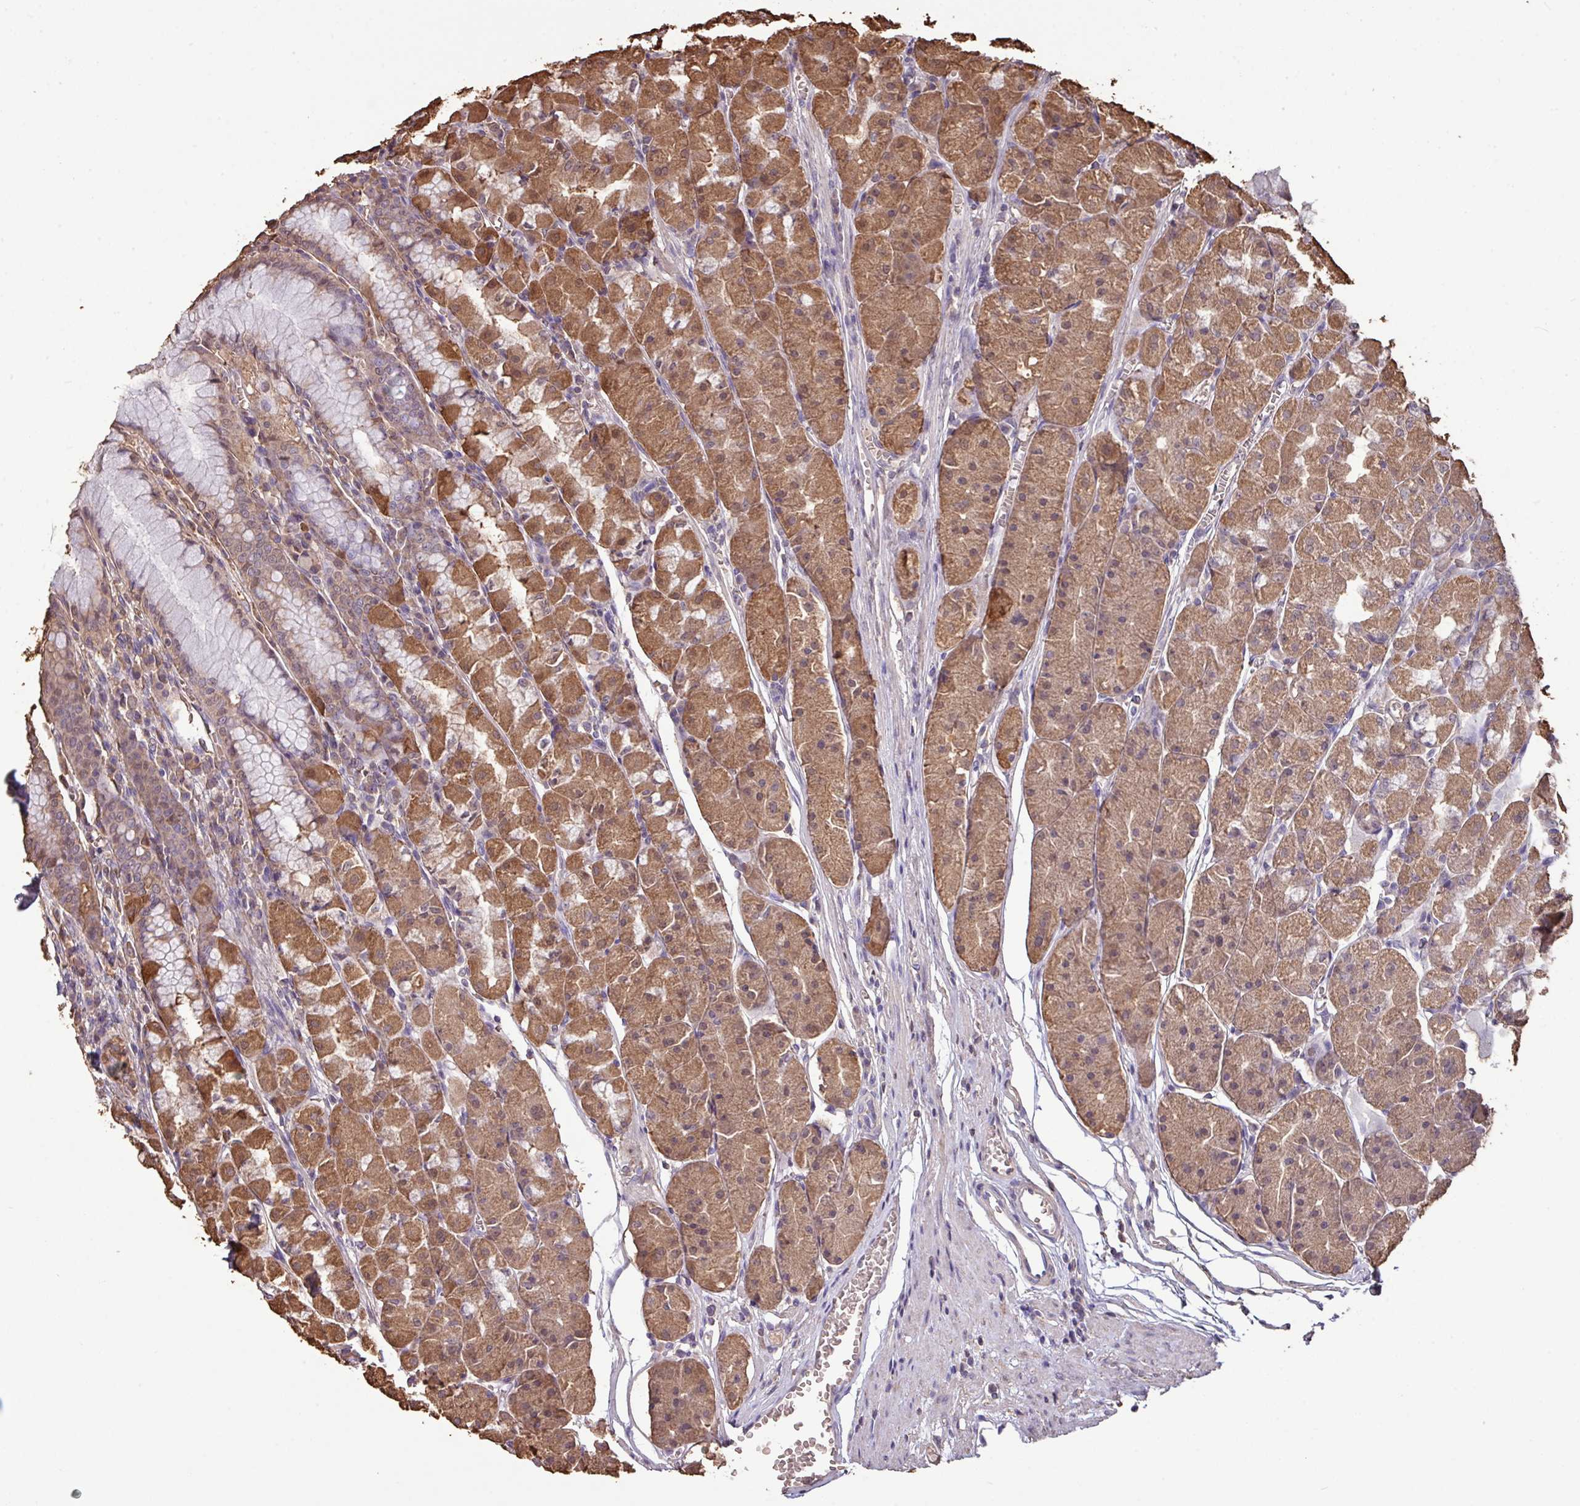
{"staining": {"intensity": "moderate", "quantity": ">75%", "location": "cytoplasmic/membranous"}, "tissue": "stomach", "cell_type": "Glandular cells", "image_type": "normal", "snomed": [{"axis": "morphology", "description": "Normal tissue, NOS"}, {"axis": "topography", "description": "Stomach"}], "caption": "IHC photomicrograph of normal stomach: human stomach stained using immunohistochemistry exhibits medium levels of moderate protein expression localized specifically in the cytoplasmic/membranous of glandular cells, appearing as a cytoplasmic/membranous brown color.", "gene": "CAMK2A", "patient": {"sex": "male", "age": 55}}